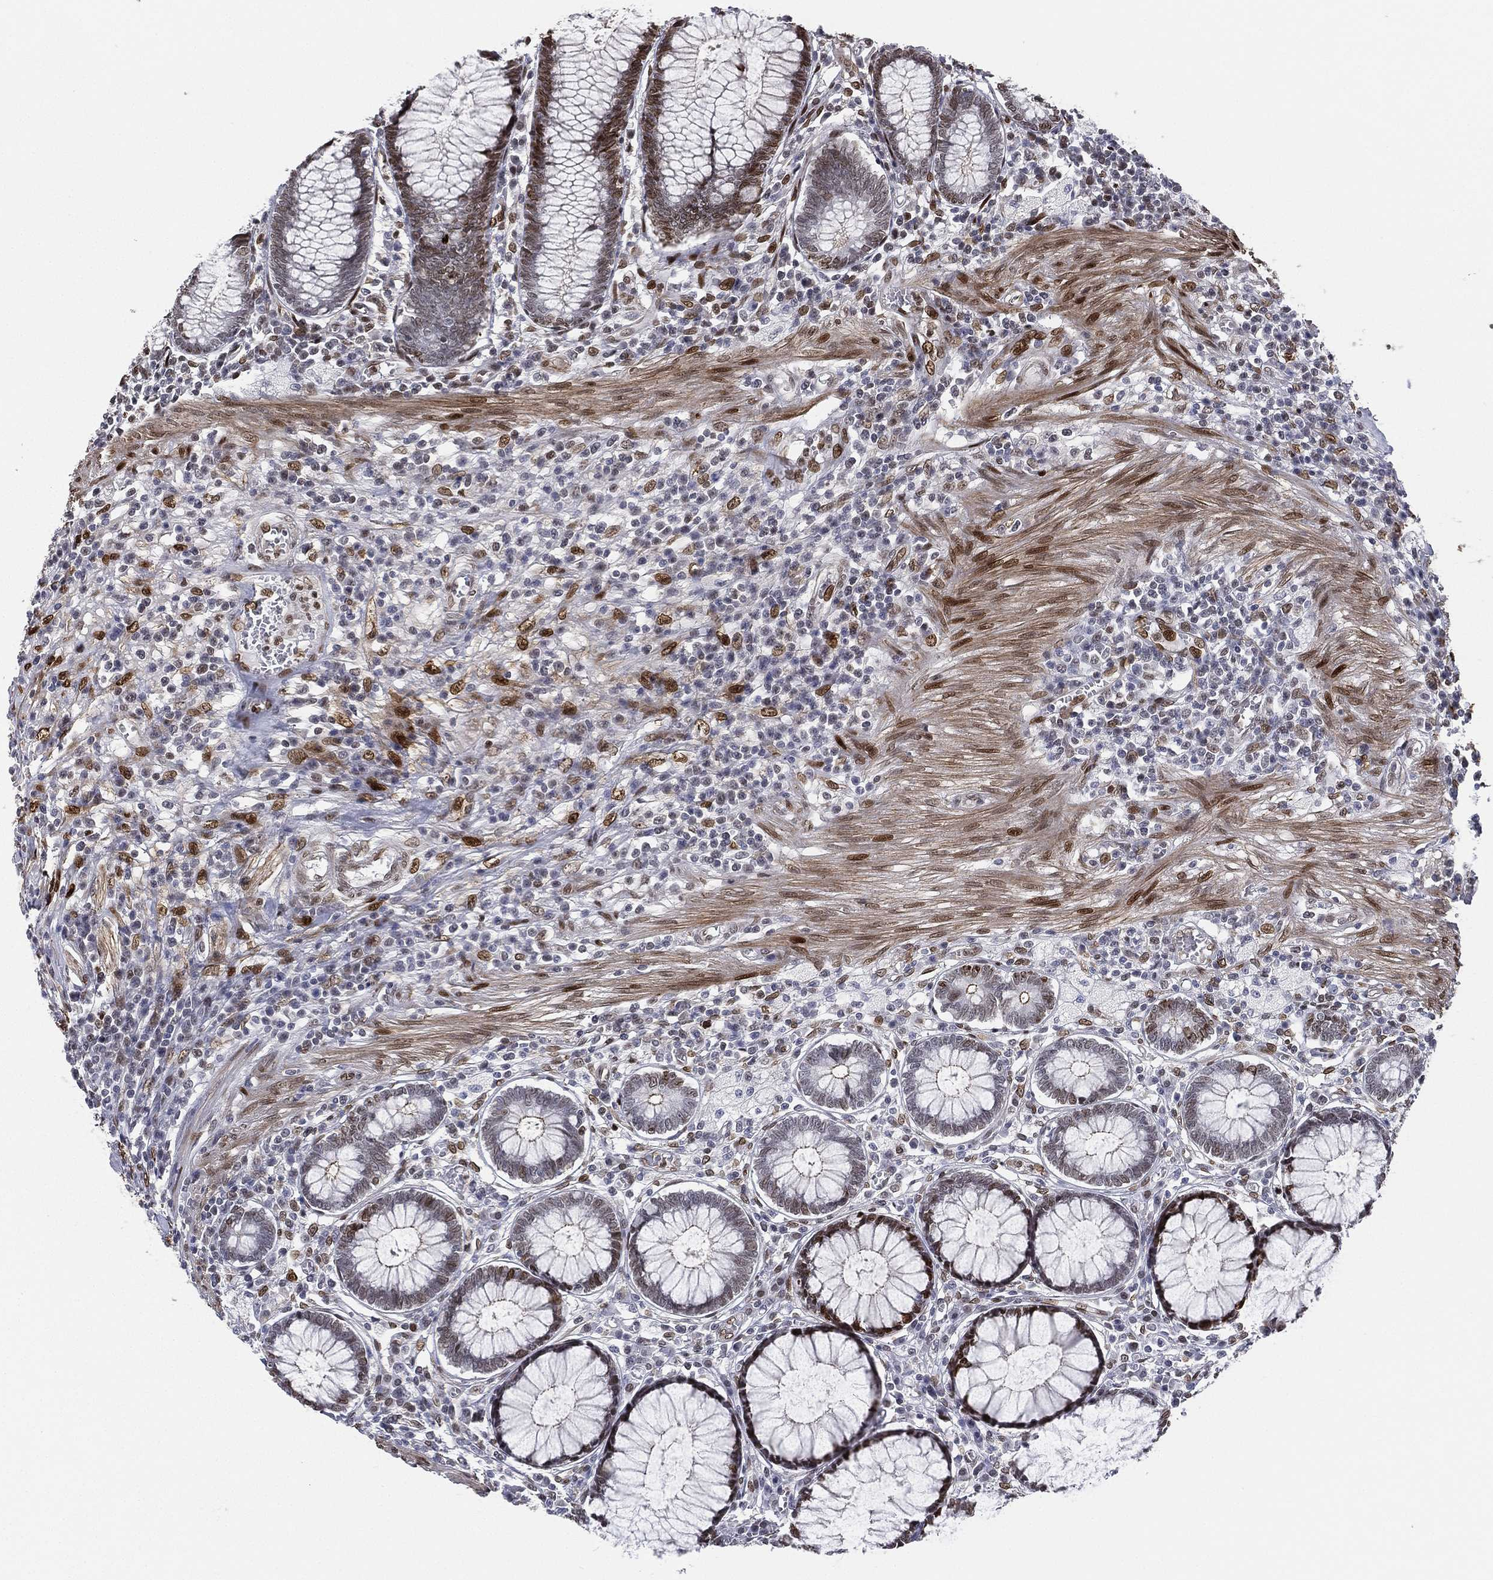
{"staining": {"intensity": "moderate", "quantity": "<25%", "location": "nuclear"}, "tissue": "colon", "cell_type": "Endothelial cells", "image_type": "normal", "snomed": [{"axis": "morphology", "description": "Normal tissue, NOS"}, {"axis": "topography", "description": "Colon"}], "caption": "Moderate nuclear expression is identified in about <25% of endothelial cells in benign colon. Nuclei are stained in blue.", "gene": "LMNB1", "patient": {"sex": "male", "age": 65}}